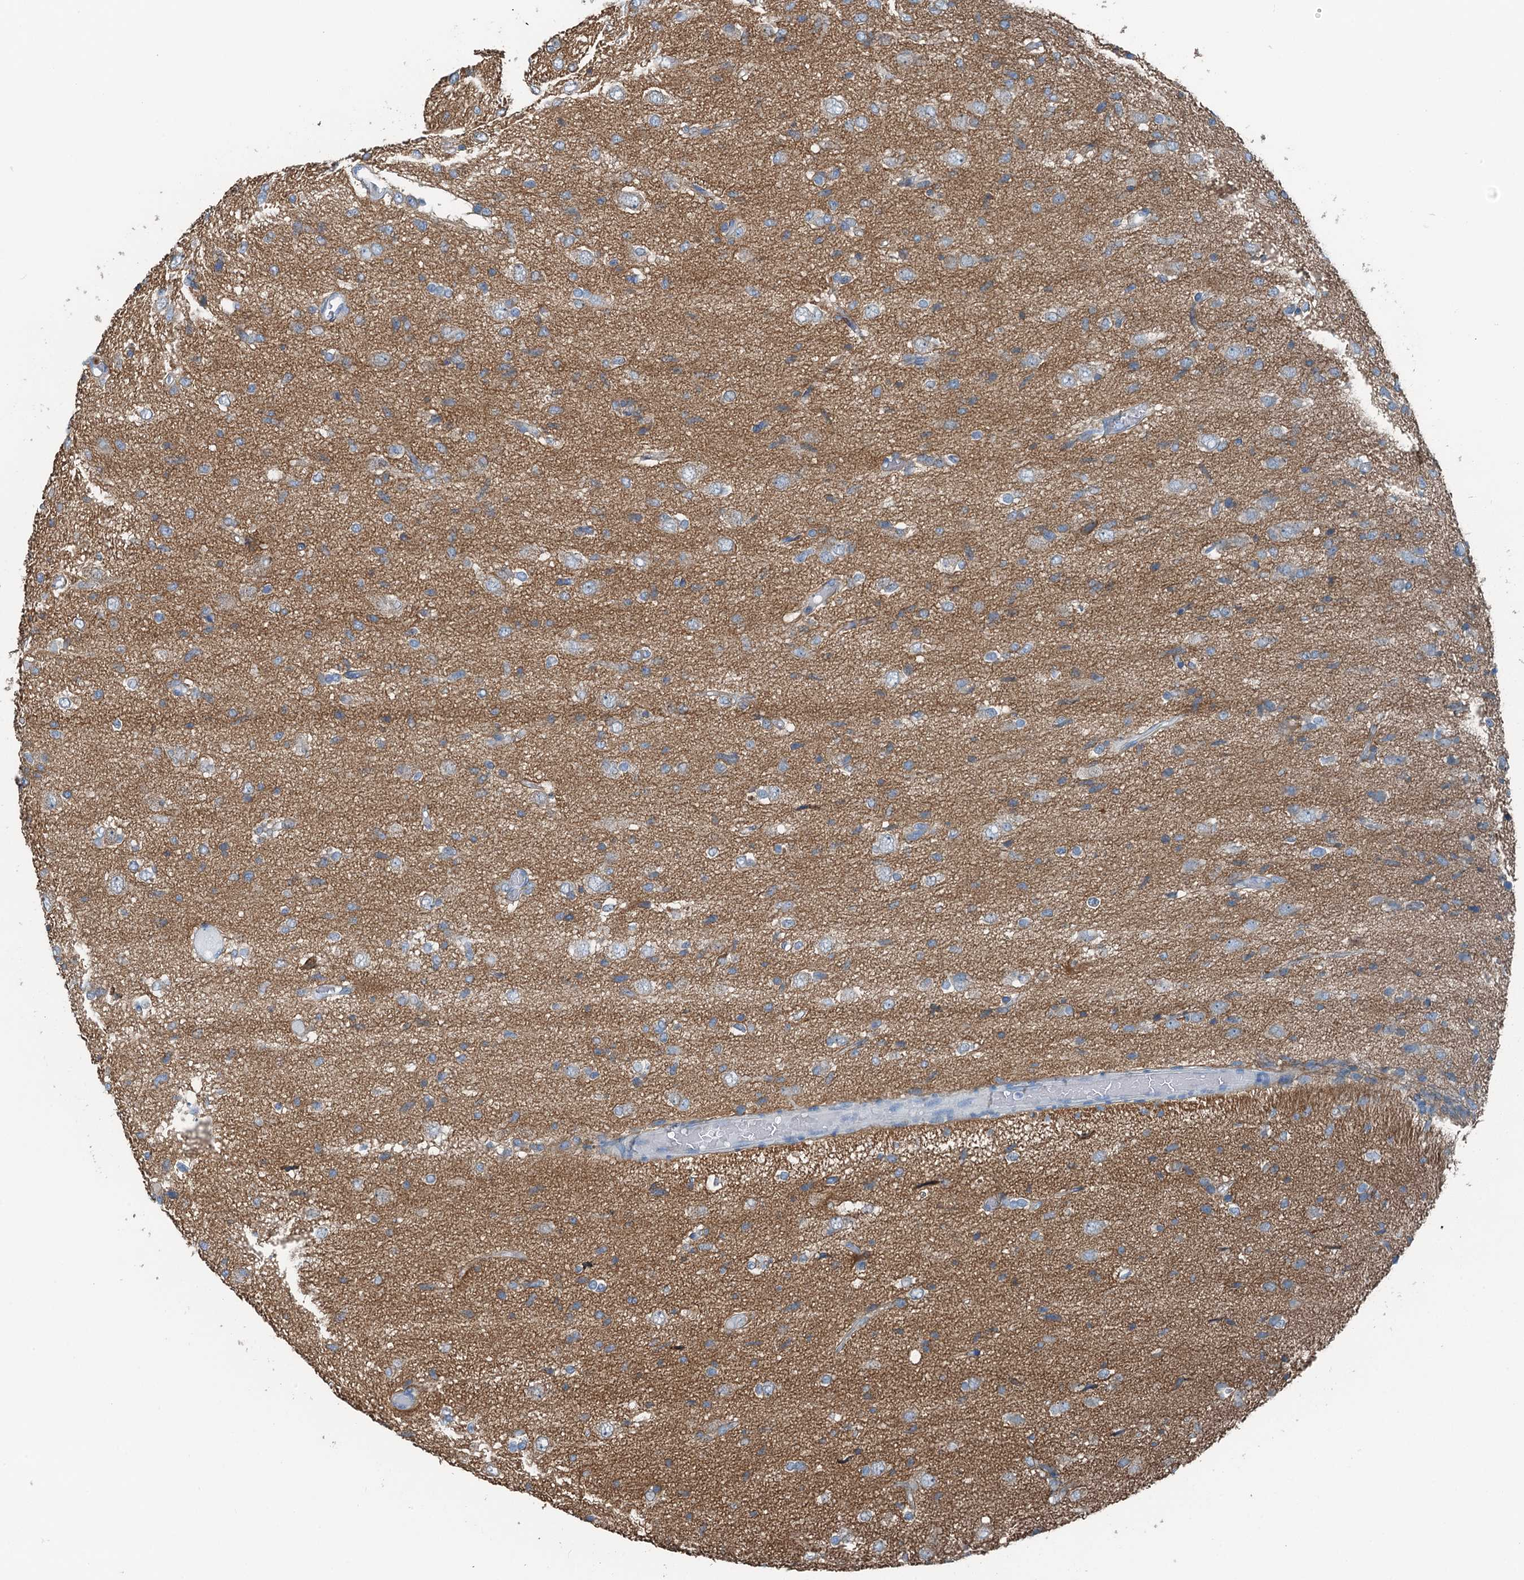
{"staining": {"intensity": "negative", "quantity": "none", "location": "none"}, "tissue": "glioma", "cell_type": "Tumor cells", "image_type": "cancer", "snomed": [{"axis": "morphology", "description": "Glioma, malignant, High grade"}, {"axis": "topography", "description": "Brain"}], "caption": "Tumor cells show no significant protein positivity in high-grade glioma (malignant). (DAB immunohistochemistry with hematoxylin counter stain).", "gene": "TMOD2", "patient": {"sex": "female", "age": 59}}